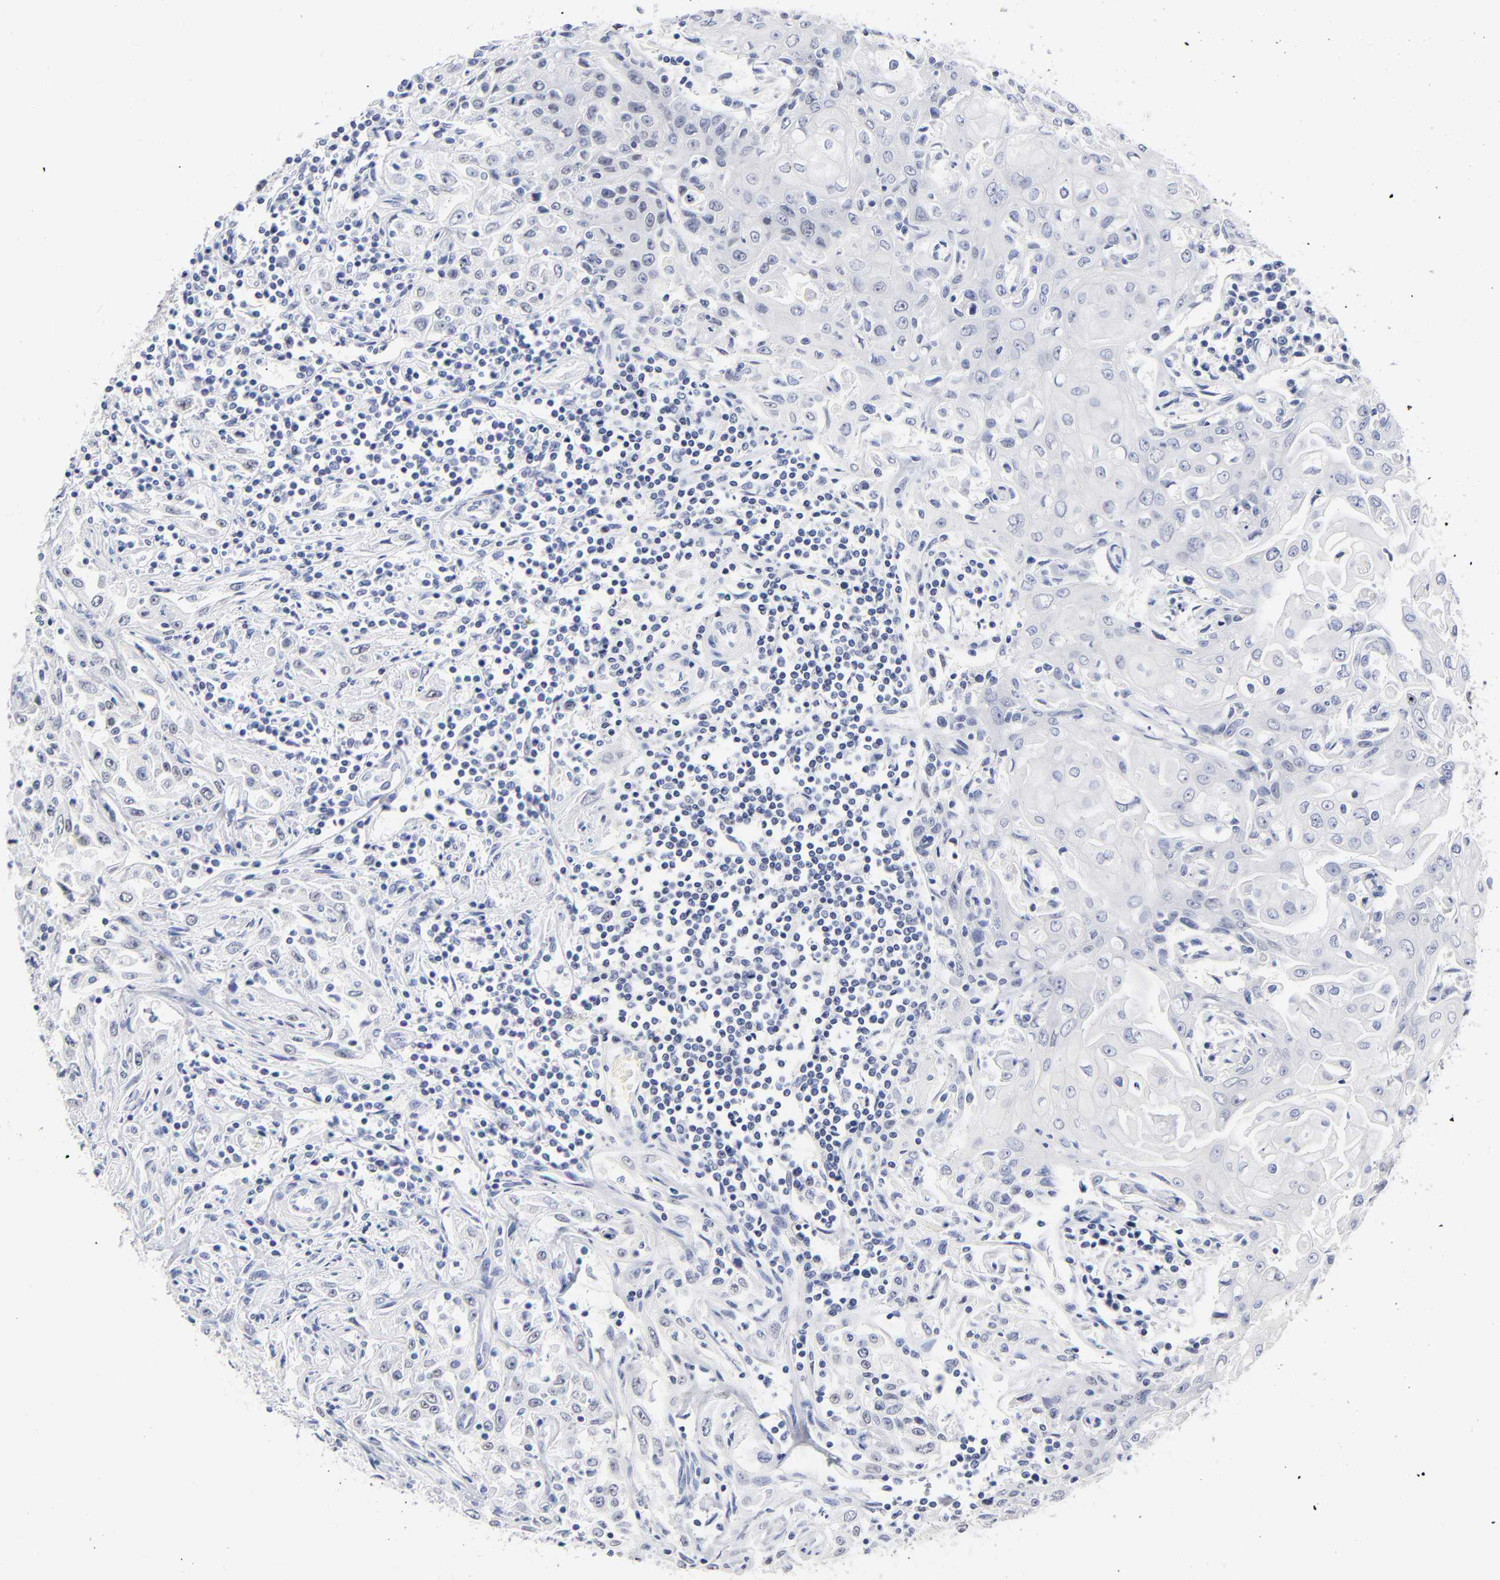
{"staining": {"intensity": "weak", "quantity": "<25%", "location": "nuclear"}, "tissue": "head and neck cancer", "cell_type": "Tumor cells", "image_type": "cancer", "snomed": [{"axis": "morphology", "description": "Squamous cell carcinoma, NOS"}, {"axis": "topography", "description": "Oral tissue"}, {"axis": "topography", "description": "Head-Neck"}], "caption": "Histopathology image shows no significant protein expression in tumor cells of squamous cell carcinoma (head and neck).", "gene": "ORC2", "patient": {"sex": "female", "age": 76}}